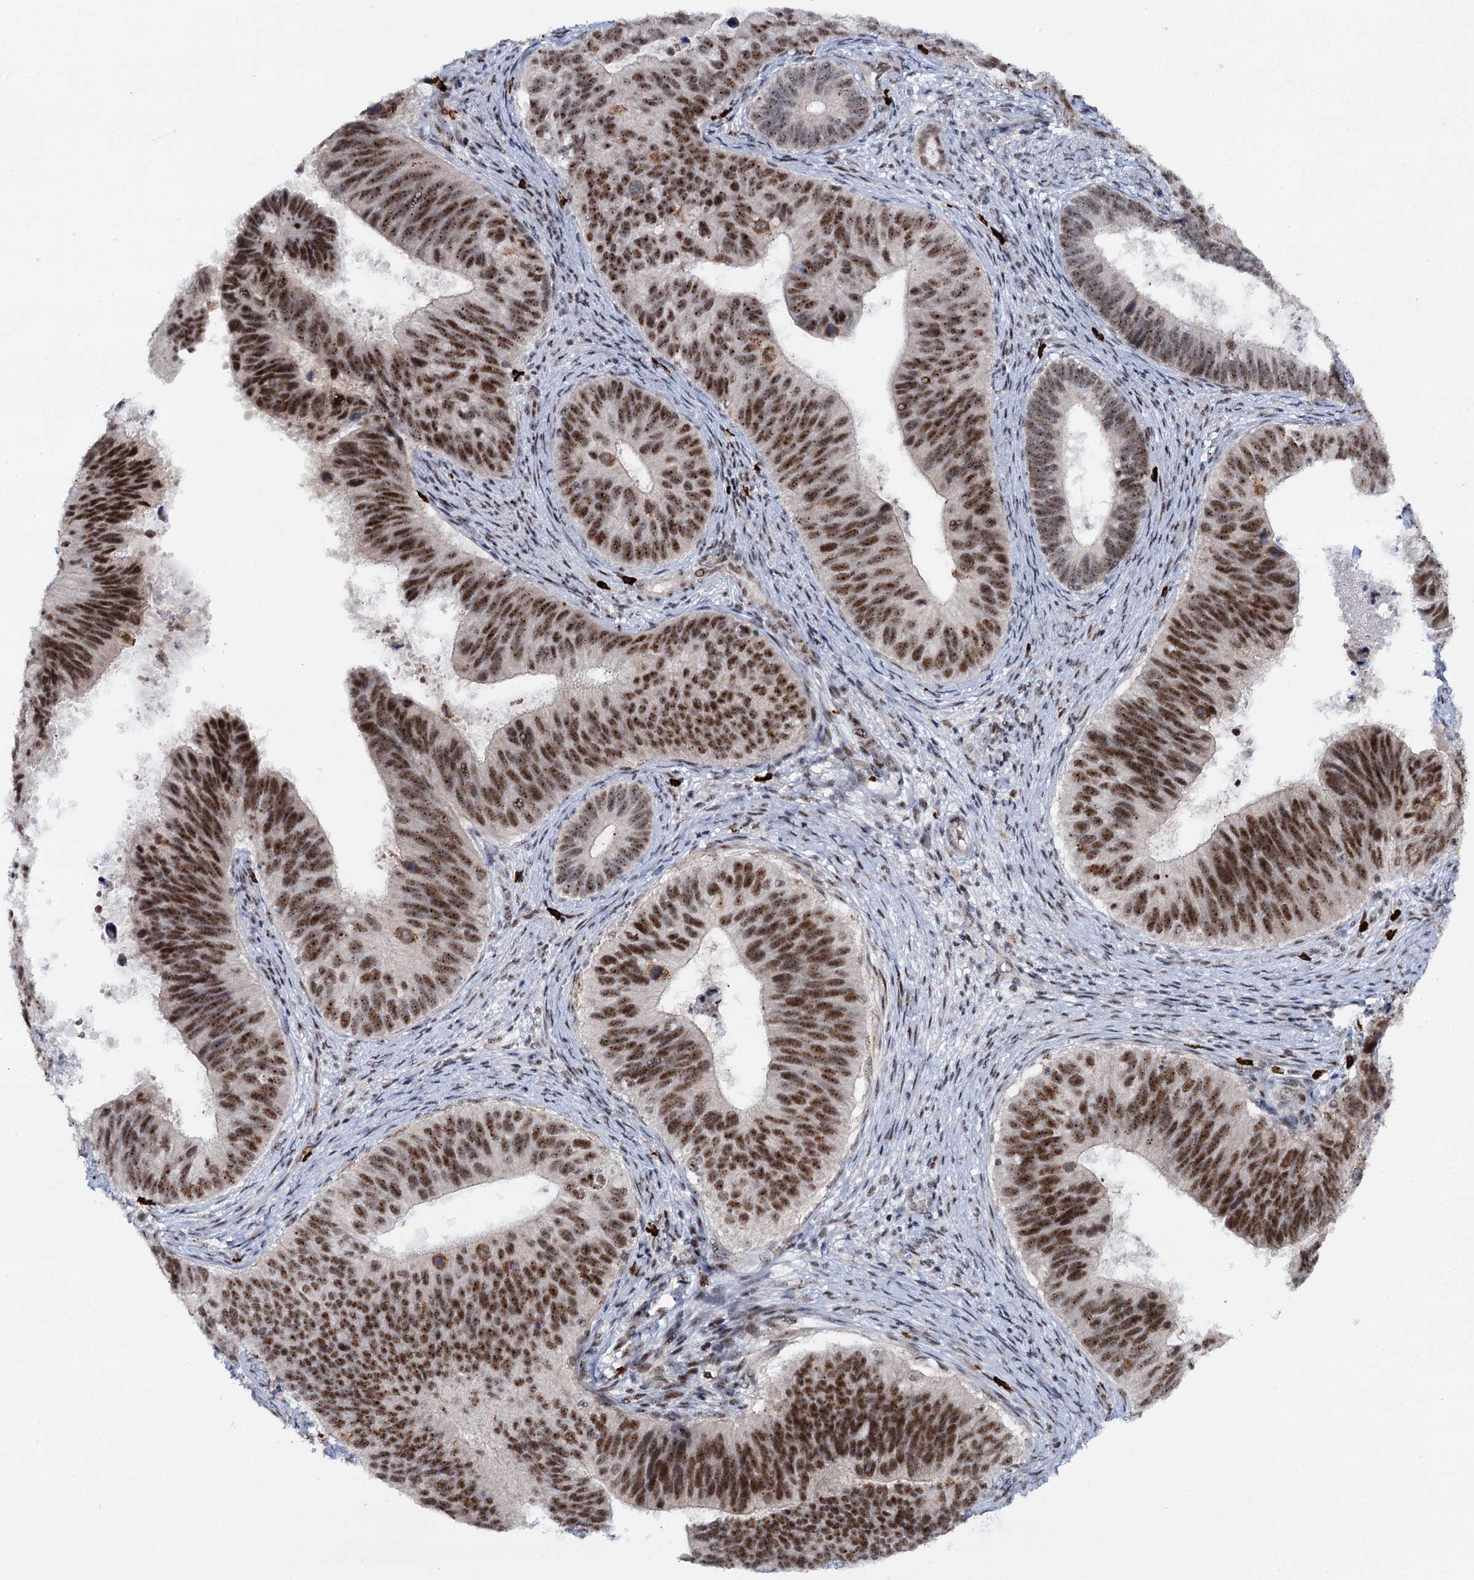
{"staining": {"intensity": "strong", "quantity": ">75%", "location": "nuclear"}, "tissue": "cervical cancer", "cell_type": "Tumor cells", "image_type": "cancer", "snomed": [{"axis": "morphology", "description": "Adenocarcinoma, NOS"}, {"axis": "topography", "description": "Cervix"}], "caption": "High-power microscopy captured an immunohistochemistry (IHC) image of cervical adenocarcinoma, revealing strong nuclear expression in approximately >75% of tumor cells. Nuclei are stained in blue.", "gene": "BUD13", "patient": {"sex": "female", "age": 42}}